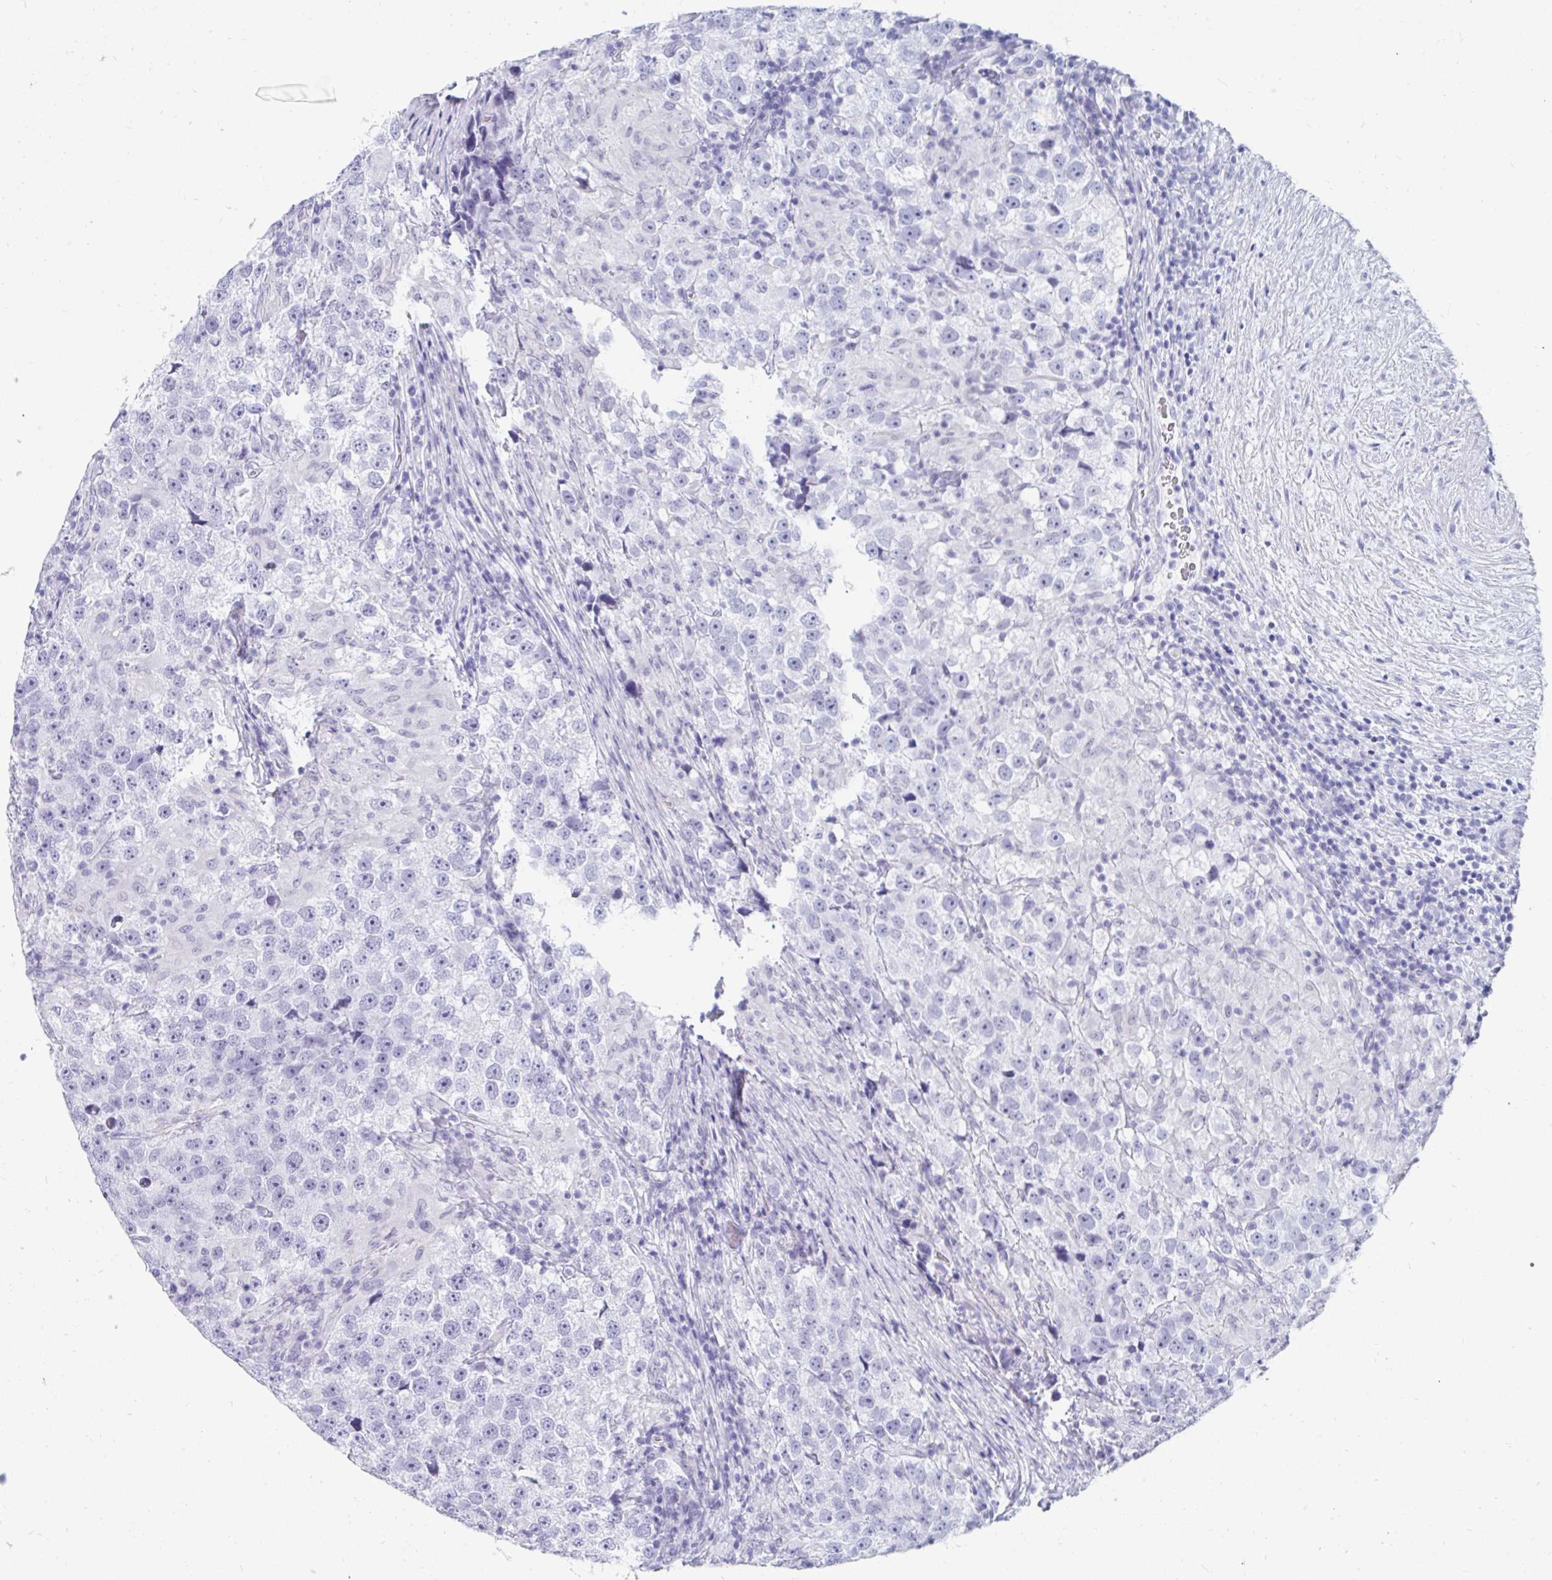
{"staining": {"intensity": "negative", "quantity": "none", "location": "none"}, "tissue": "testis cancer", "cell_type": "Tumor cells", "image_type": "cancer", "snomed": [{"axis": "morphology", "description": "Seminoma, NOS"}, {"axis": "topography", "description": "Testis"}], "caption": "A histopathology image of human testis seminoma is negative for staining in tumor cells. Brightfield microscopy of immunohistochemistry (IHC) stained with DAB (brown) and hematoxylin (blue), captured at high magnification.", "gene": "GKN2", "patient": {"sex": "male", "age": 46}}